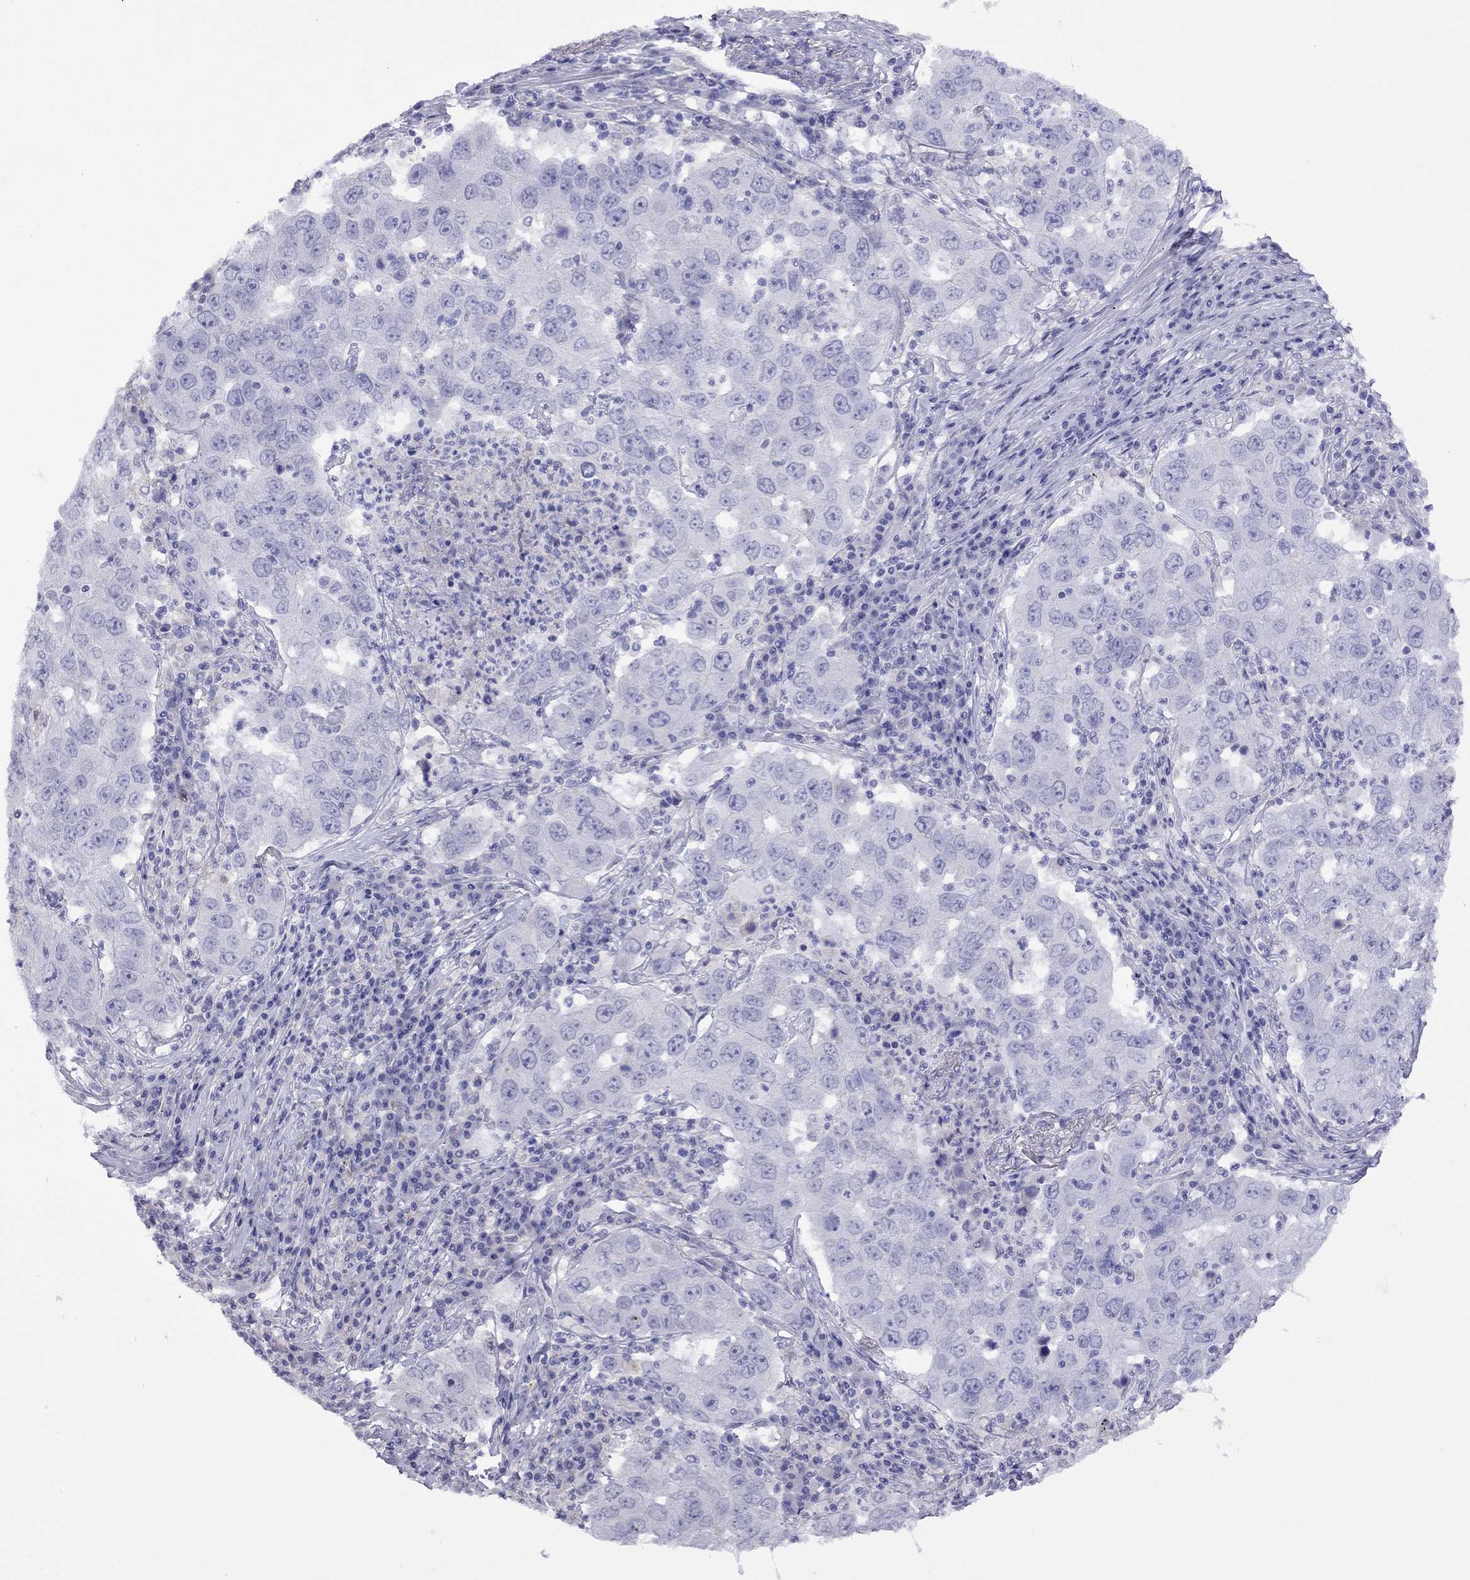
{"staining": {"intensity": "negative", "quantity": "none", "location": "none"}, "tissue": "lung cancer", "cell_type": "Tumor cells", "image_type": "cancer", "snomed": [{"axis": "morphology", "description": "Adenocarcinoma, NOS"}, {"axis": "topography", "description": "Lung"}], "caption": "The IHC image has no significant staining in tumor cells of adenocarcinoma (lung) tissue. (Immunohistochemistry (ihc), brightfield microscopy, high magnification).", "gene": "SLC30A8", "patient": {"sex": "male", "age": 73}}